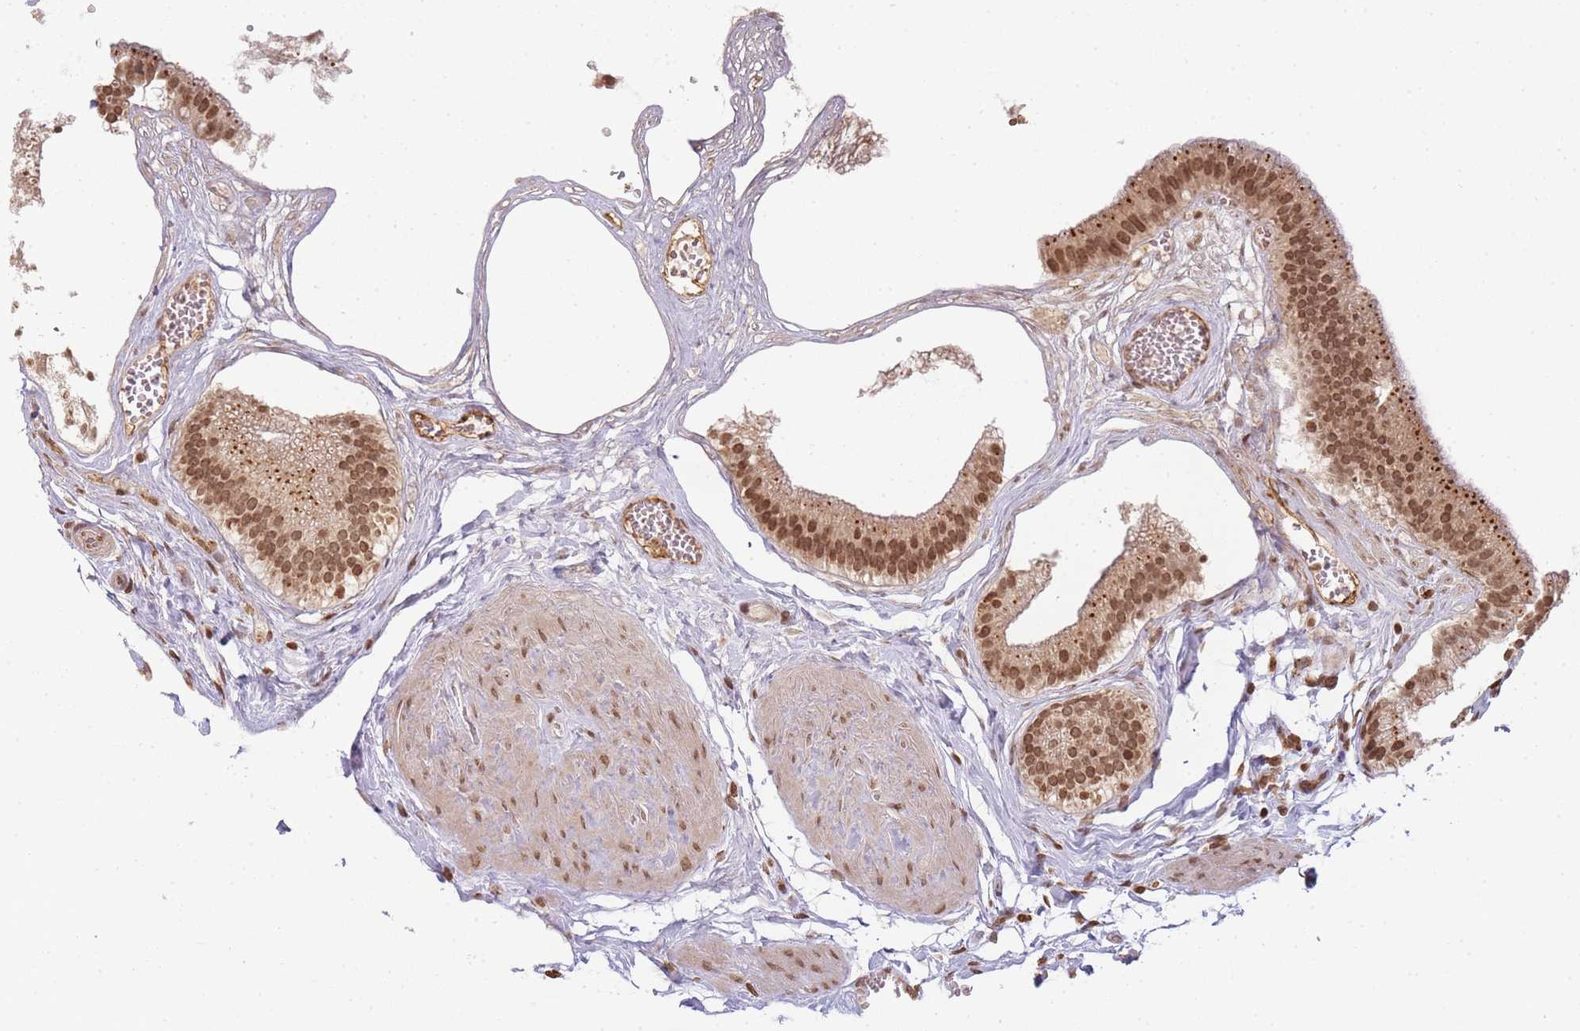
{"staining": {"intensity": "strong", "quantity": ">75%", "location": "cytoplasmic/membranous,nuclear"}, "tissue": "gallbladder", "cell_type": "Glandular cells", "image_type": "normal", "snomed": [{"axis": "morphology", "description": "Normal tissue, NOS"}, {"axis": "topography", "description": "Gallbladder"}], "caption": "Glandular cells demonstrate high levels of strong cytoplasmic/membranous,nuclear expression in about >75% of cells in unremarkable gallbladder.", "gene": "WWTR1", "patient": {"sex": "female", "age": 54}}